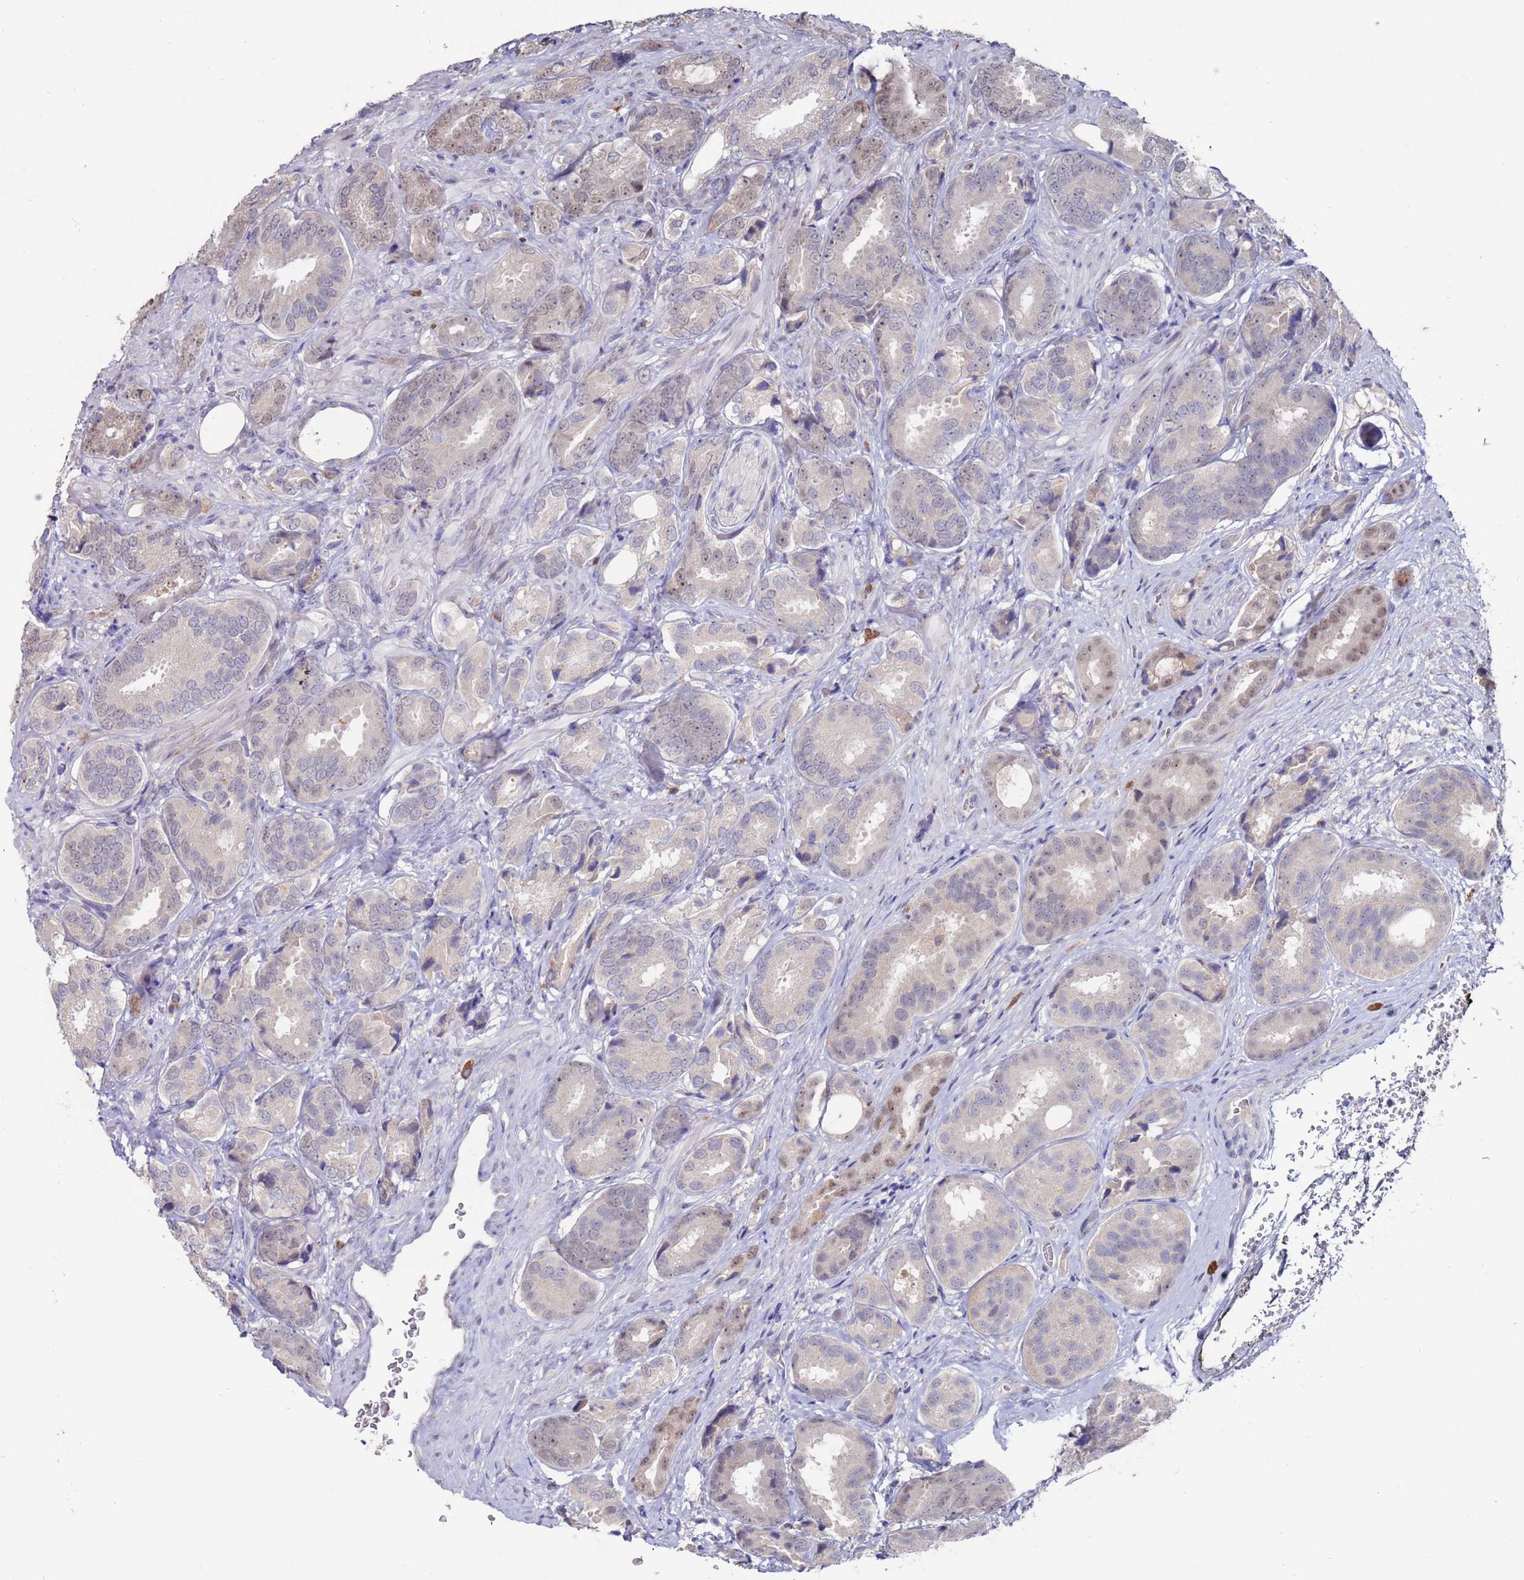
{"staining": {"intensity": "weak", "quantity": "25%-75%", "location": "nuclear"}, "tissue": "prostate cancer", "cell_type": "Tumor cells", "image_type": "cancer", "snomed": [{"axis": "morphology", "description": "Adenocarcinoma, High grade"}, {"axis": "topography", "description": "Prostate"}], "caption": "This photomicrograph exhibits immunohistochemistry (IHC) staining of human high-grade adenocarcinoma (prostate), with low weak nuclear expression in approximately 25%-75% of tumor cells.", "gene": "FBXO27", "patient": {"sex": "male", "age": 71}}